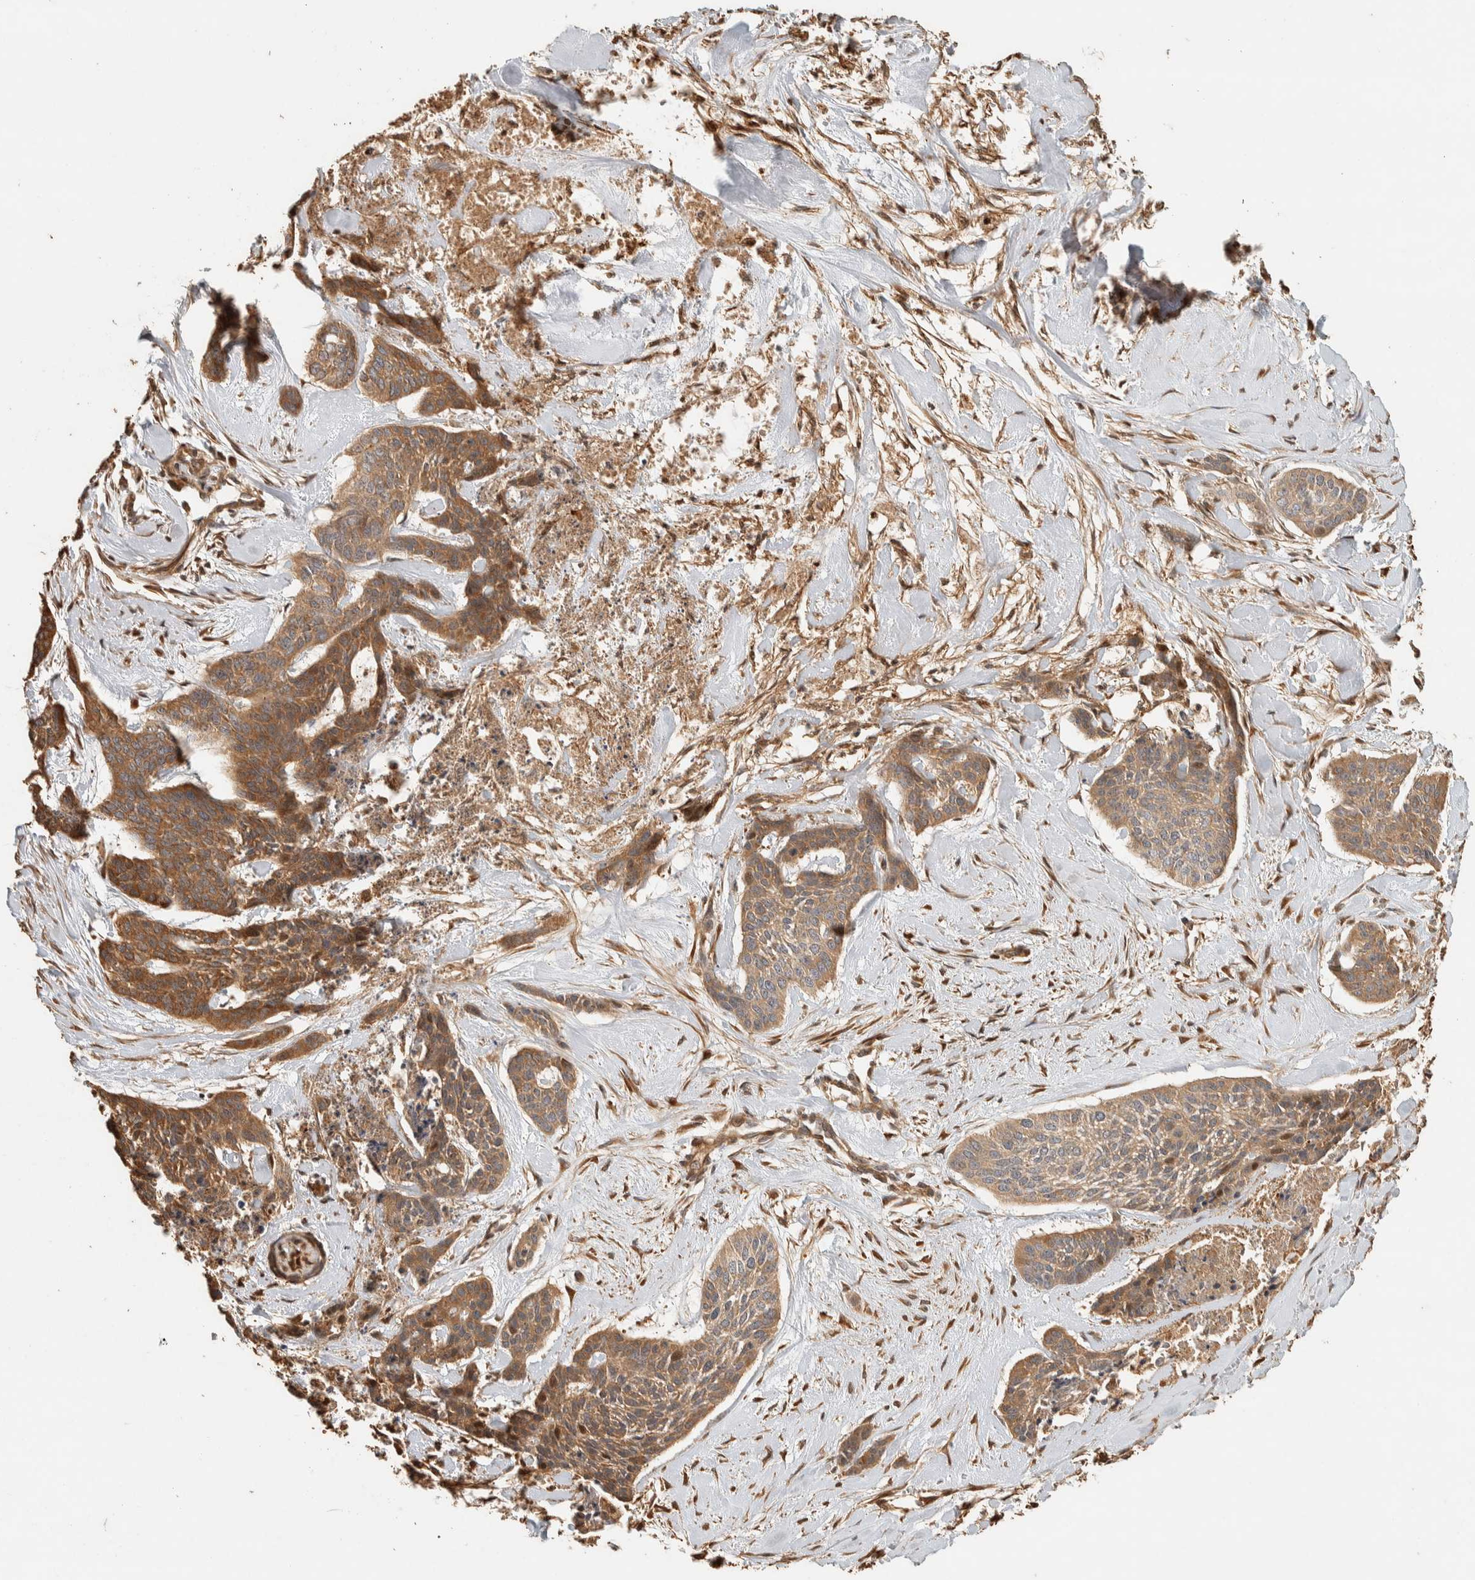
{"staining": {"intensity": "moderate", "quantity": ">75%", "location": "cytoplasmic/membranous"}, "tissue": "skin cancer", "cell_type": "Tumor cells", "image_type": "cancer", "snomed": [{"axis": "morphology", "description": "Basal cell carcinoma"}, {"axis": "topography", "description": "Skin"}], "caption": "About >75% of tumor cells in human skin cancer (basal cell carcinoma) exhibit moderate cytoplasmic/membranous protein positivity as visualized by brown immunohistochemical staining.", "gene": "EXOC7", "patient": {"sex": "female", "age": 64}}